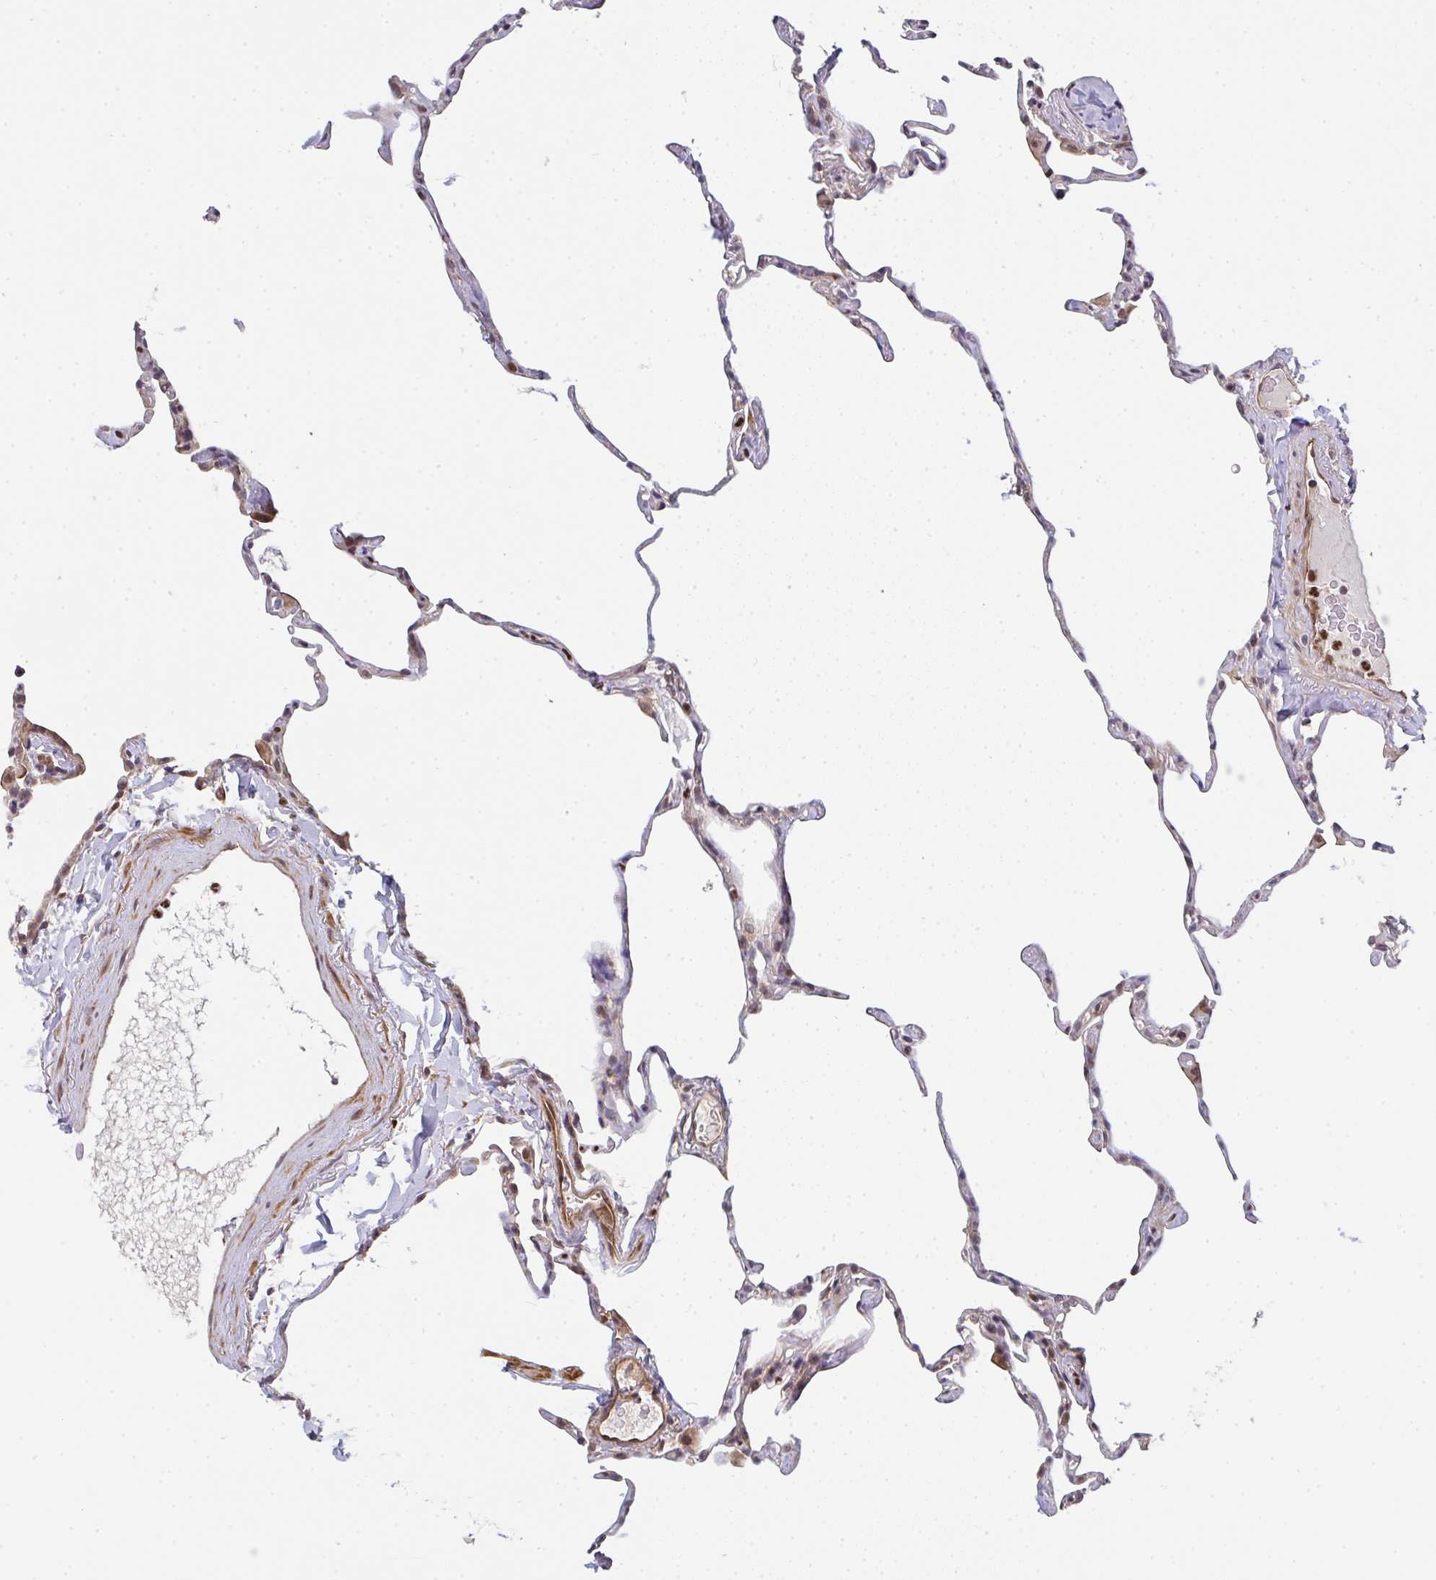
{"staining": {"intensity": "weak", "quantity": "25%-75%", "location": "cytoplasmic/membranous,nuclear"}, "tissue": "lung", "cell_type": "Alveolar cells", "image_type": "normal", "snomed": [{"axis": "morphology", "description": "Normal tissue, NOS"}, {"axis": "topography", "description": "Lung"}], "caption": "Human lung stained for a protein (brown) reveals weak cytoplasmic/membranous,nuclear positive positivity in approximately 25%-75% of alveolar cells.", "gene": "SIMC1", "patient": {"sex": "male", "age": 65}}